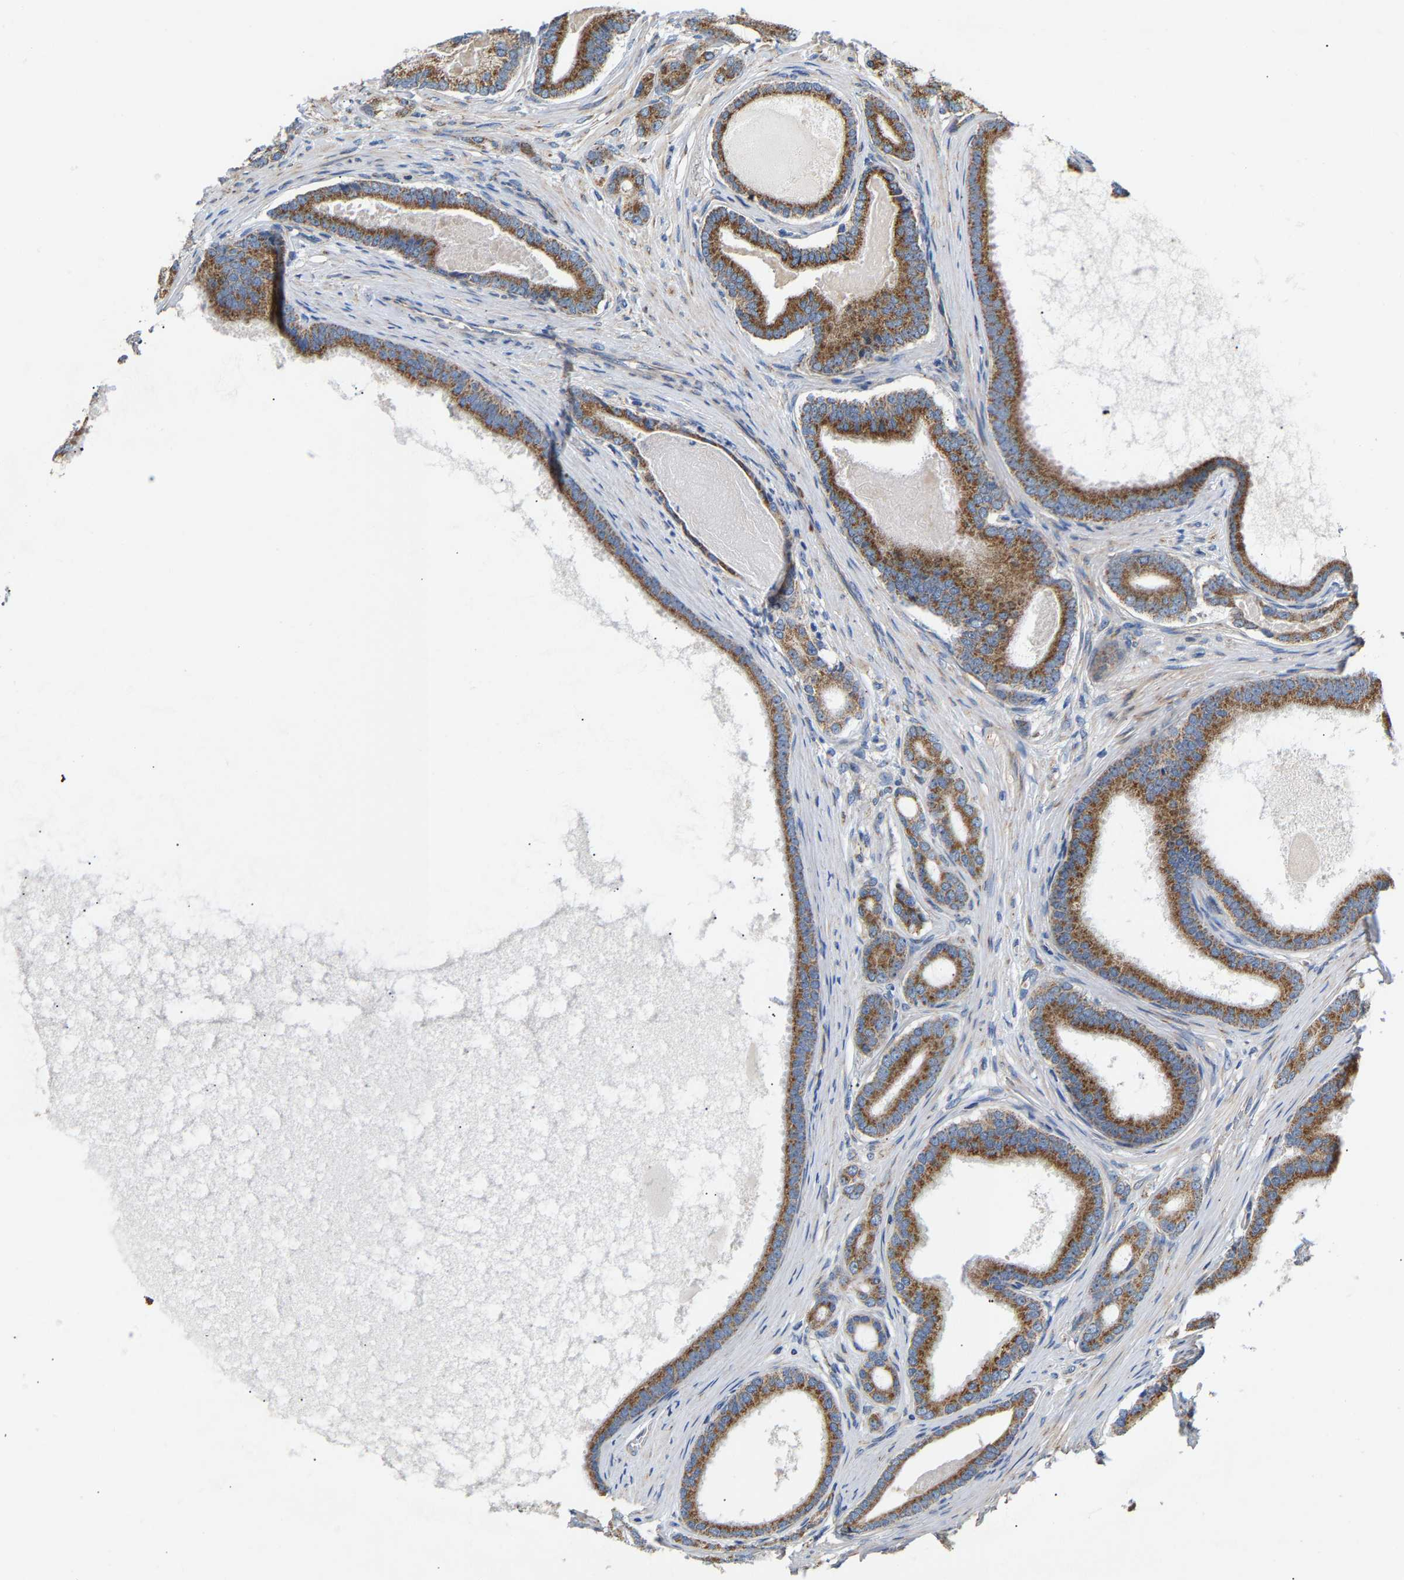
{"staining": {"intensity": "strong", "quantity": "25%-75%", "location": "cytoplasmic/membranous"}, "tissue": "prostate cancer", "cell_type": "Tumor cells", "image_type": "cancer", "snomed": [{"axis": "morphology", "description": "Adenocarcinoma, High grade"}, {"axis": "topography", "description": "Prostate"}], "caption": "Protein staining of prostate high-grade adenocarcinoma tissue demonstrates strong cytoplasmic/membranous staining in approximately 25%-75% of tumor cells. The staining is performed using DAB brown chromogen to label protein expression. The nuclei are counter-stained blue using hematoxylin.", "gene": "TMEM168", "patient": {"sex": "male", "age": 60}}